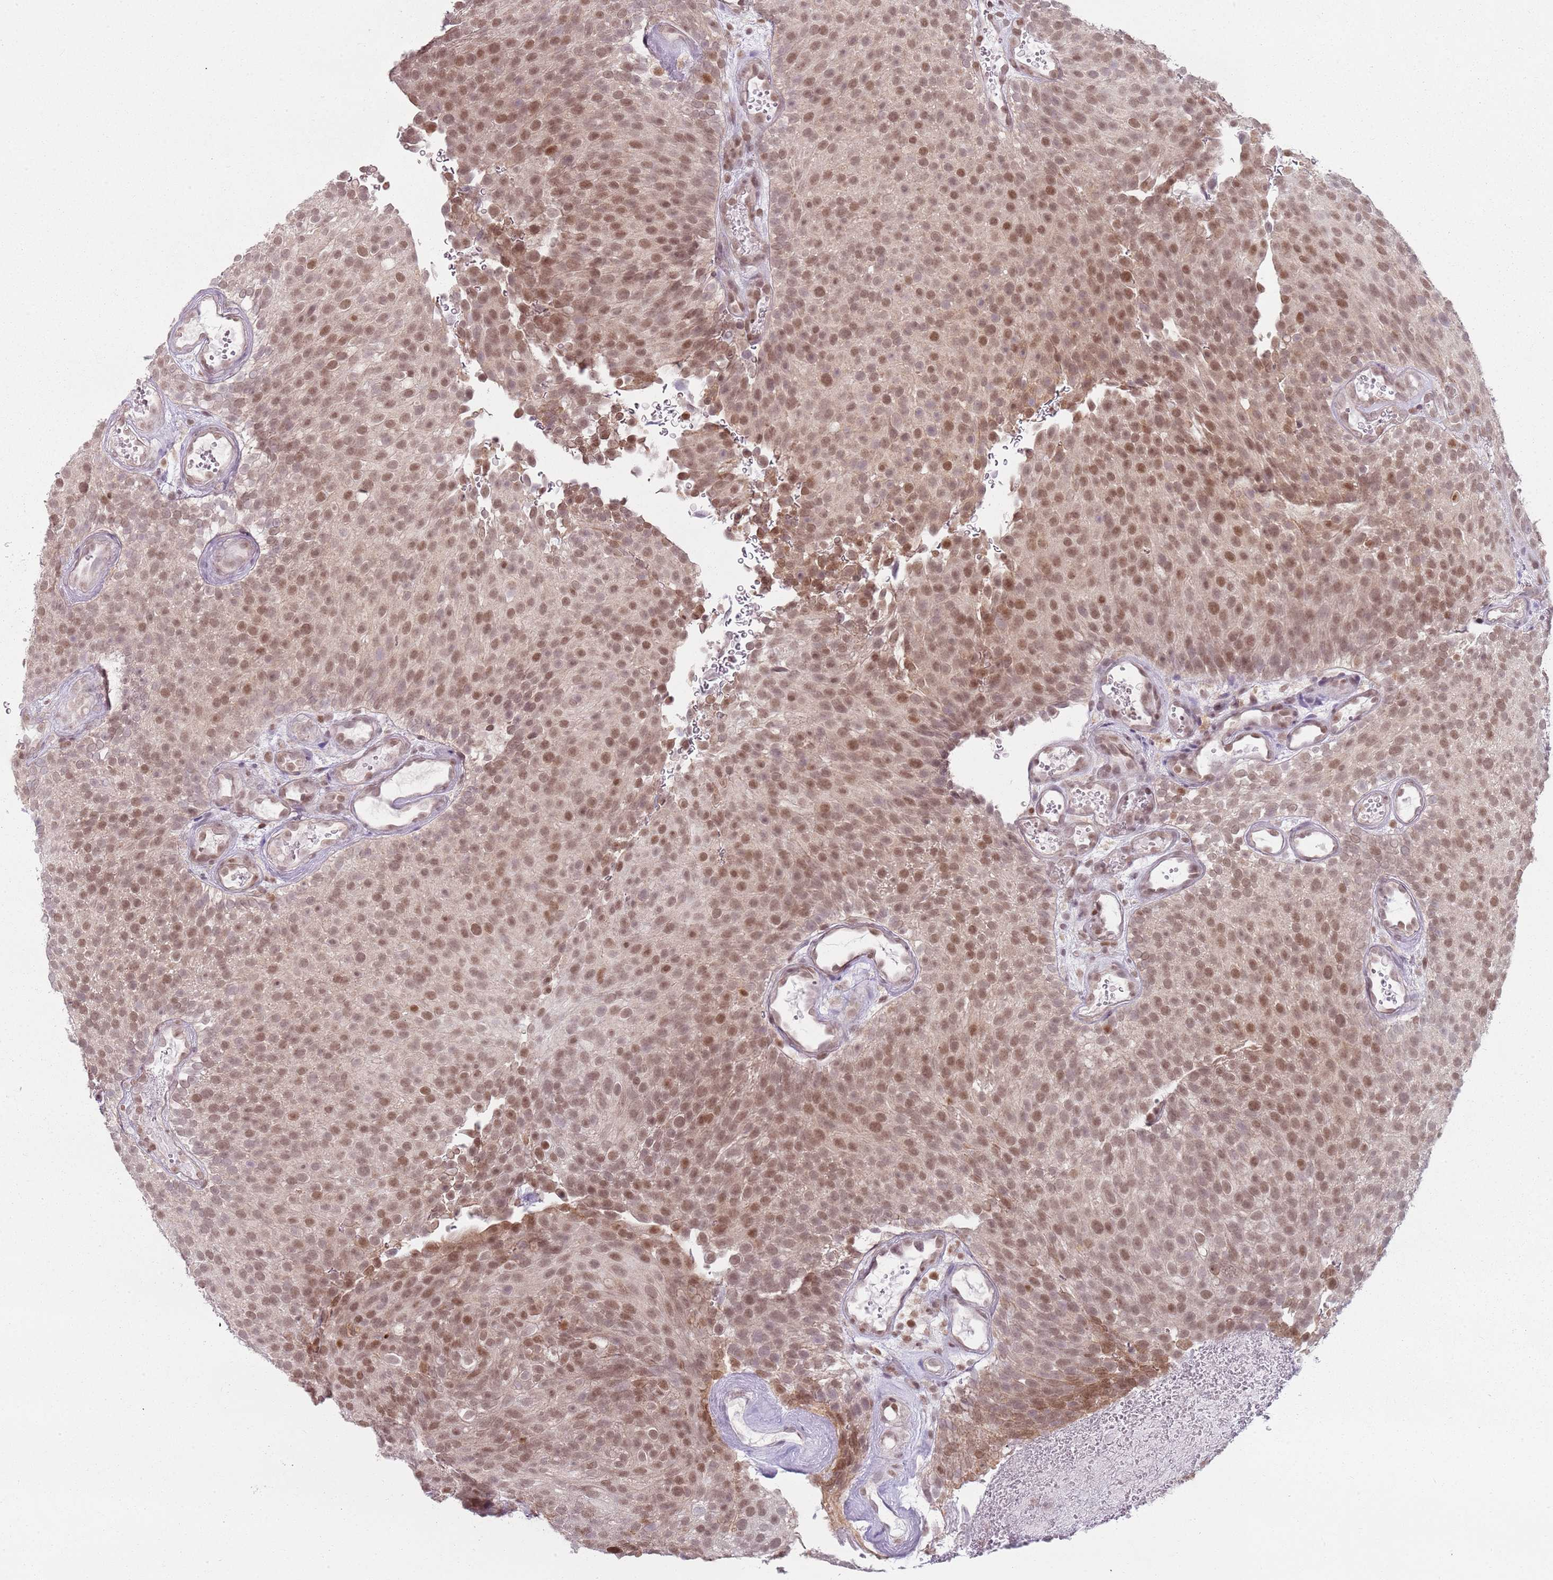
{"staining": {"intensity": "moderate", "quantity": ">75%", "location": "nuclear"}, "tissue": "urothelial cancer", "cell_type": "Tumor cells", "image_type": "cancer", "snomed": [{"axis": "morphology", "description": "Urothelial carcinoma, Low grade"}, {"axis": "topography", "description": "Urinary bladder"}], "caption": "Urothelial carcinoma (low-grade) was stained to show a protein in brown. There is medium levels of moderate nuclear expression in about >75% of tumor cells. Ihc stains the protein of interest in brown and the nuclei are stained blue.", "gene": "SMARCAL1", "patient": {"sex": "male", "age": 78}}